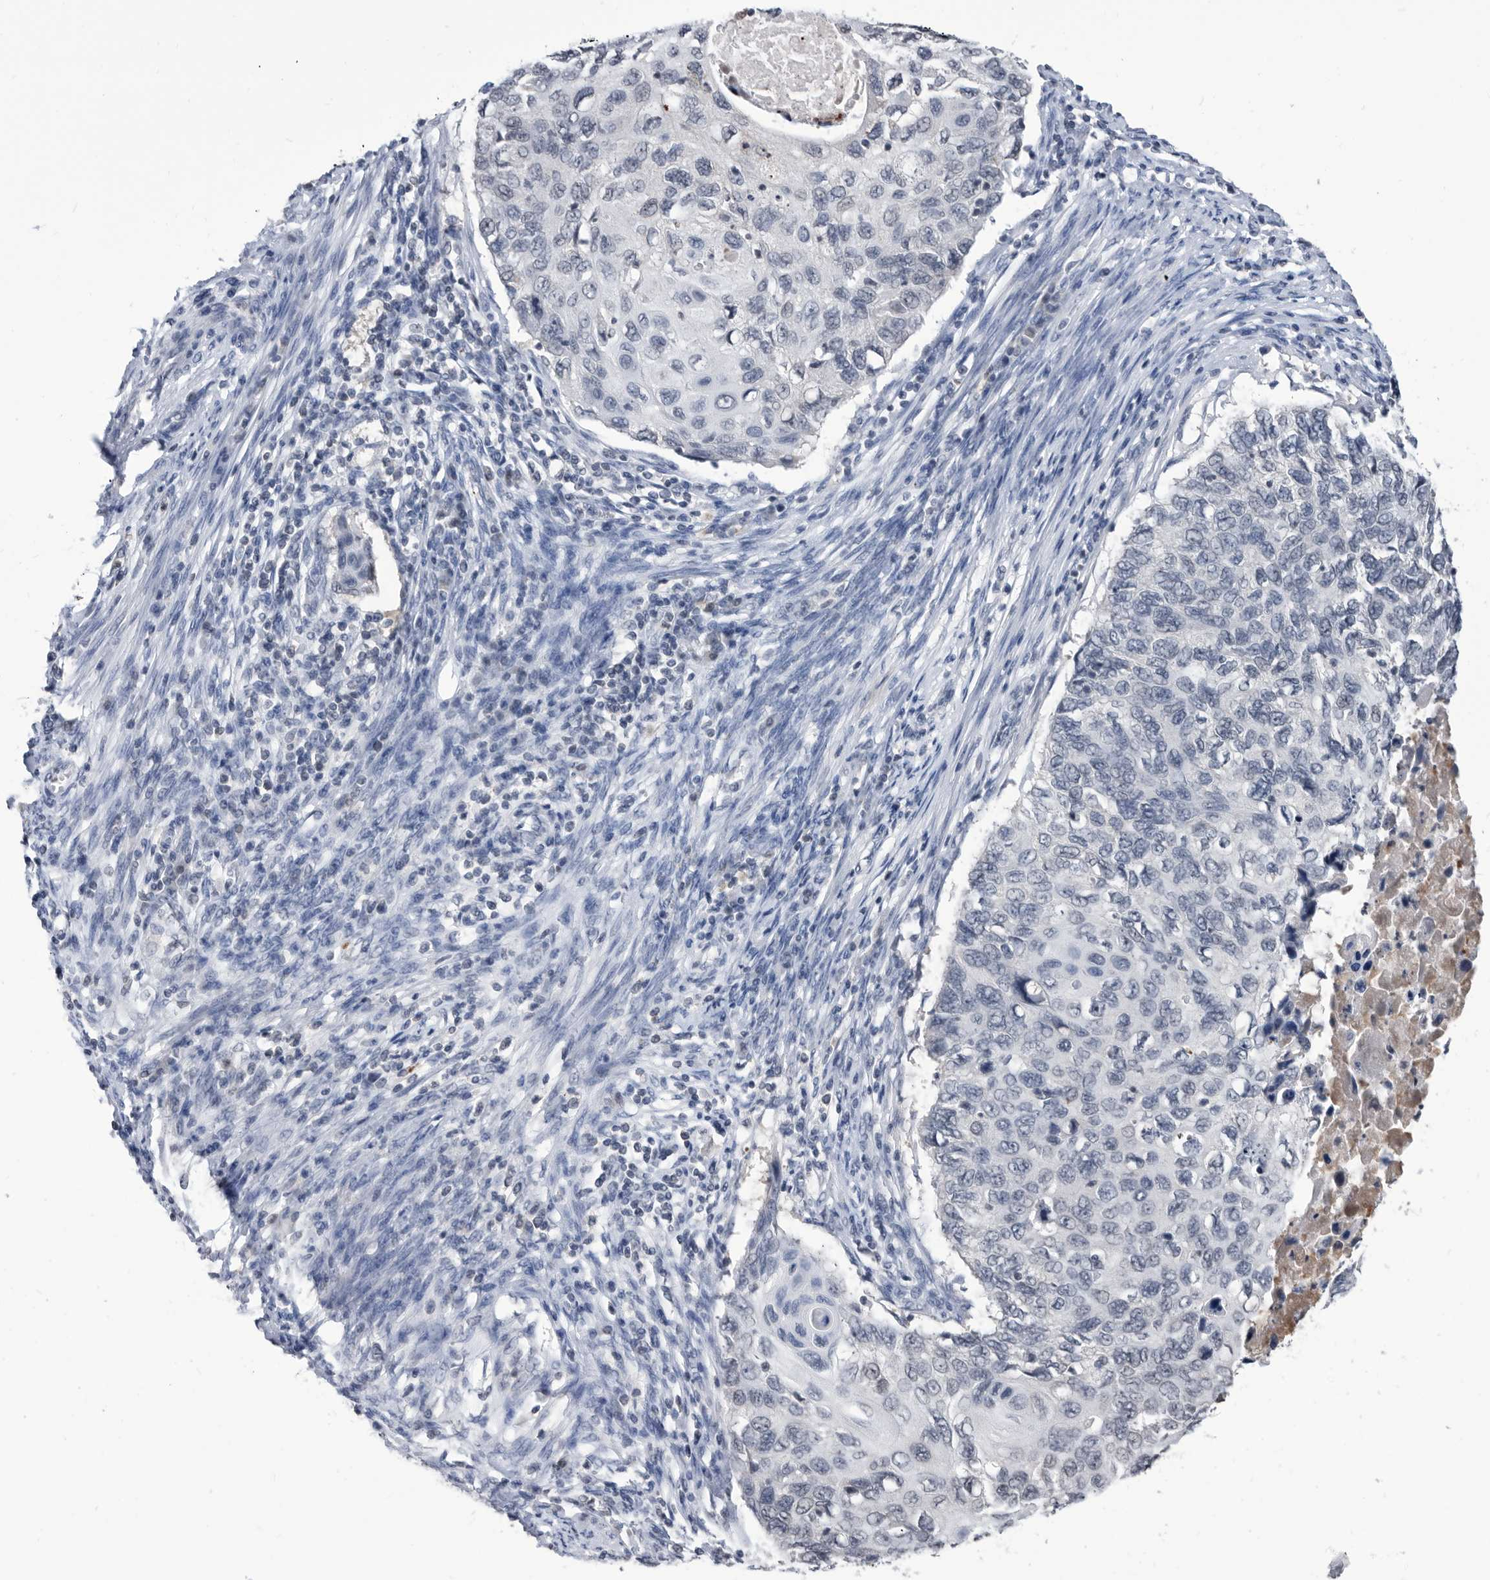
{"staining": {"intensity": "negative", "quantity": "none", "location": "none"}, "tissue": "cervical cancer", "cell_type": "Tumor cells", "image_type": "cancer", "snomed": [{"axis": "morphology", "description": "Squamous cell carcinoma, NOS"}, {"axis": "topography", "description": "Cervix"}], "caption": "Tumor cells are negative for protein expression in human squamous cell carcinoma (cervical).", "gene": "TSTD1", "patient": {"sex": "female", "age": 70}}